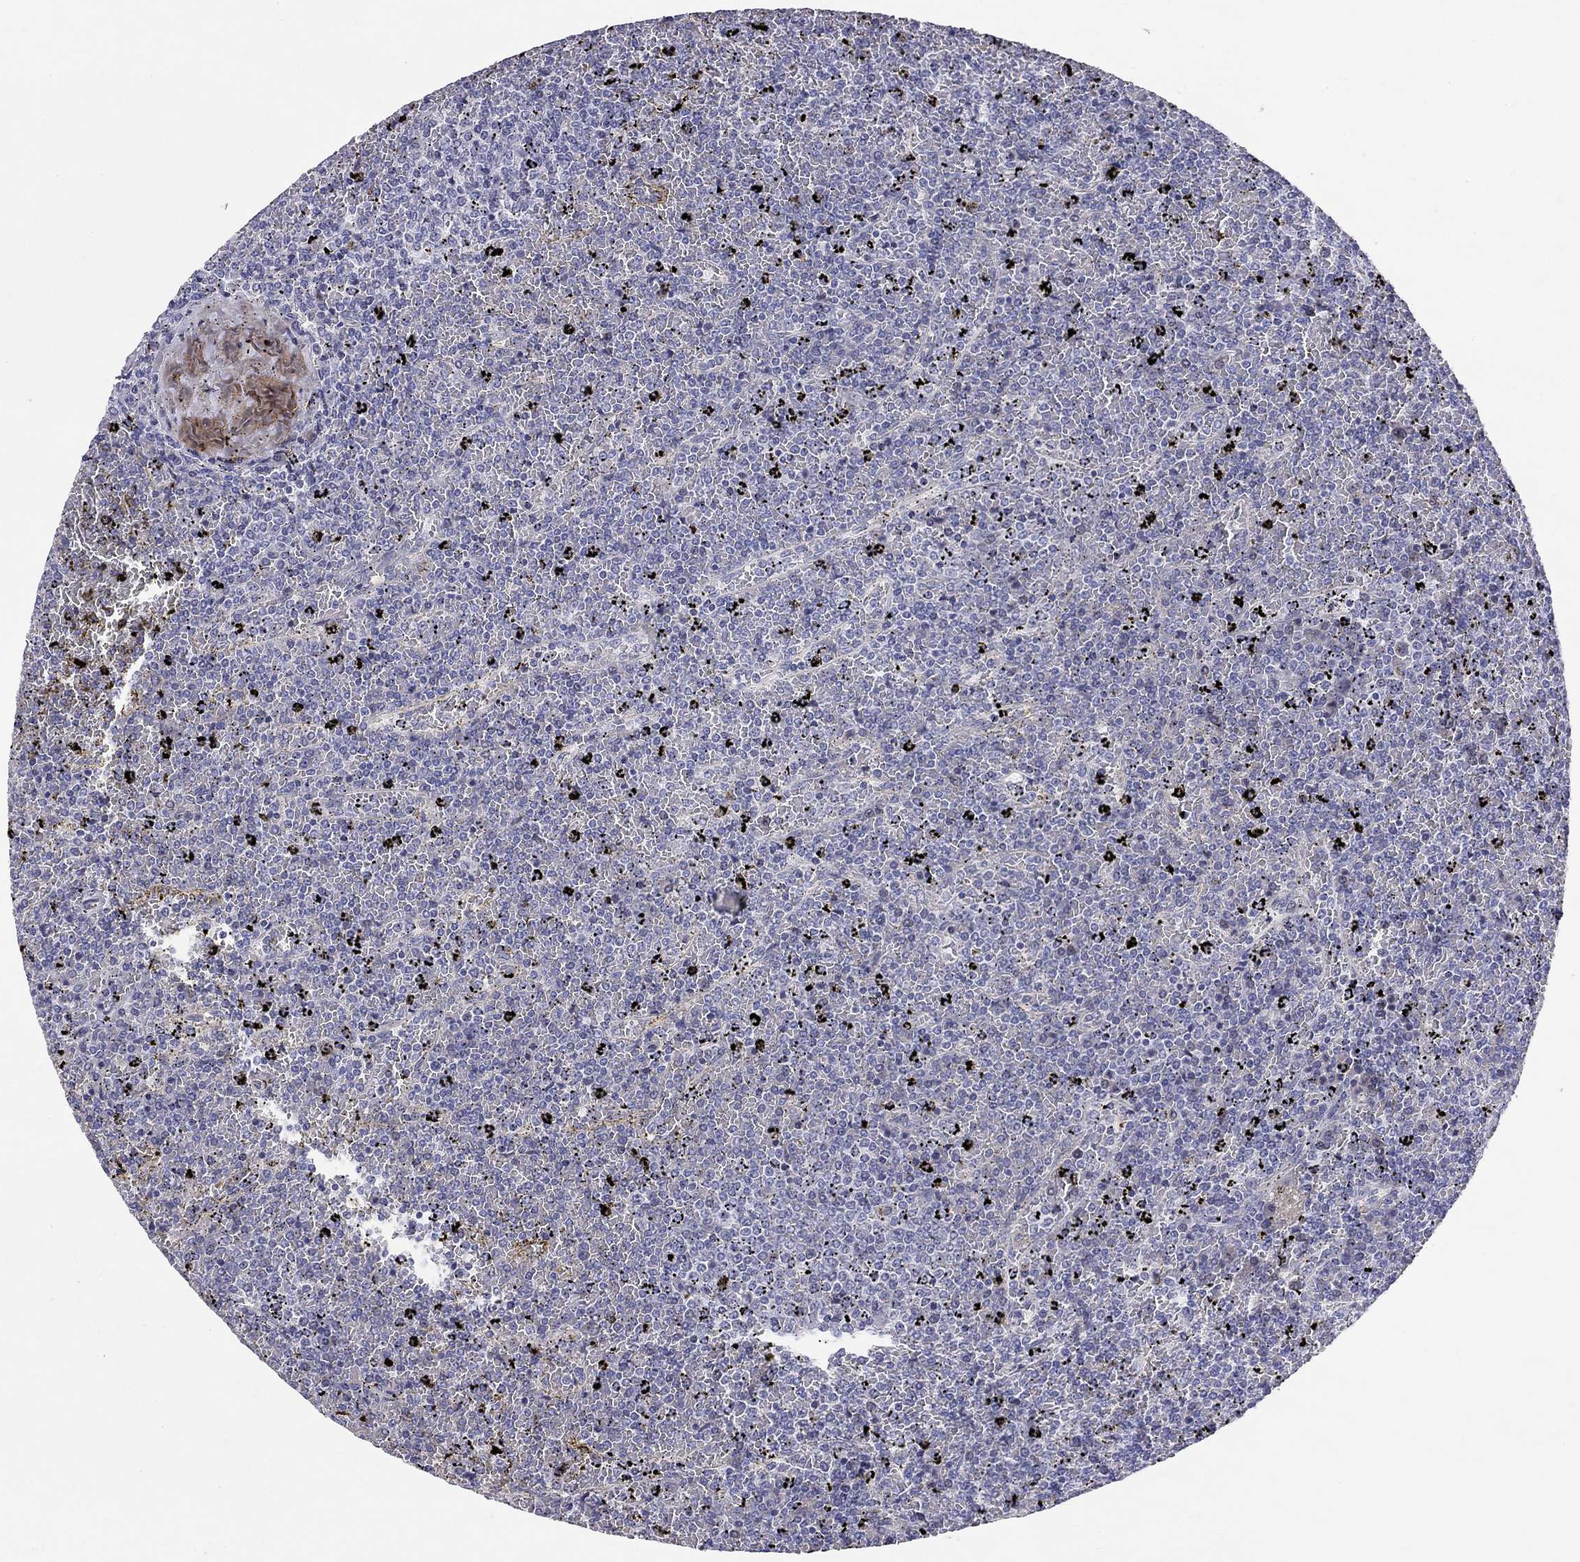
{"staining": {"intensity": "negative", "quantity": "none", "location": "none"}, "tissue": "lymphoma", "cell_type": "Tumor cells", "image_type": "cancer", "snomed": [{"axis": "morphology", "description": "Malignant lymphoma, non-Hodgkin's type, Low grade"}, {"axis": "topography", "description": "Spleen"}], "caption": "This micrograph is of lymphoma stained with immunohistochemistry (IHC) to label a protein in brown with the nuclei are counter-stained blue. There is no positivity in tumor cells. (DAB immunohistochemistry (IHC) with hematoxylin counter stain).", "gene": "C8orf88", "patient": {"sex": "female", "age": 77}}